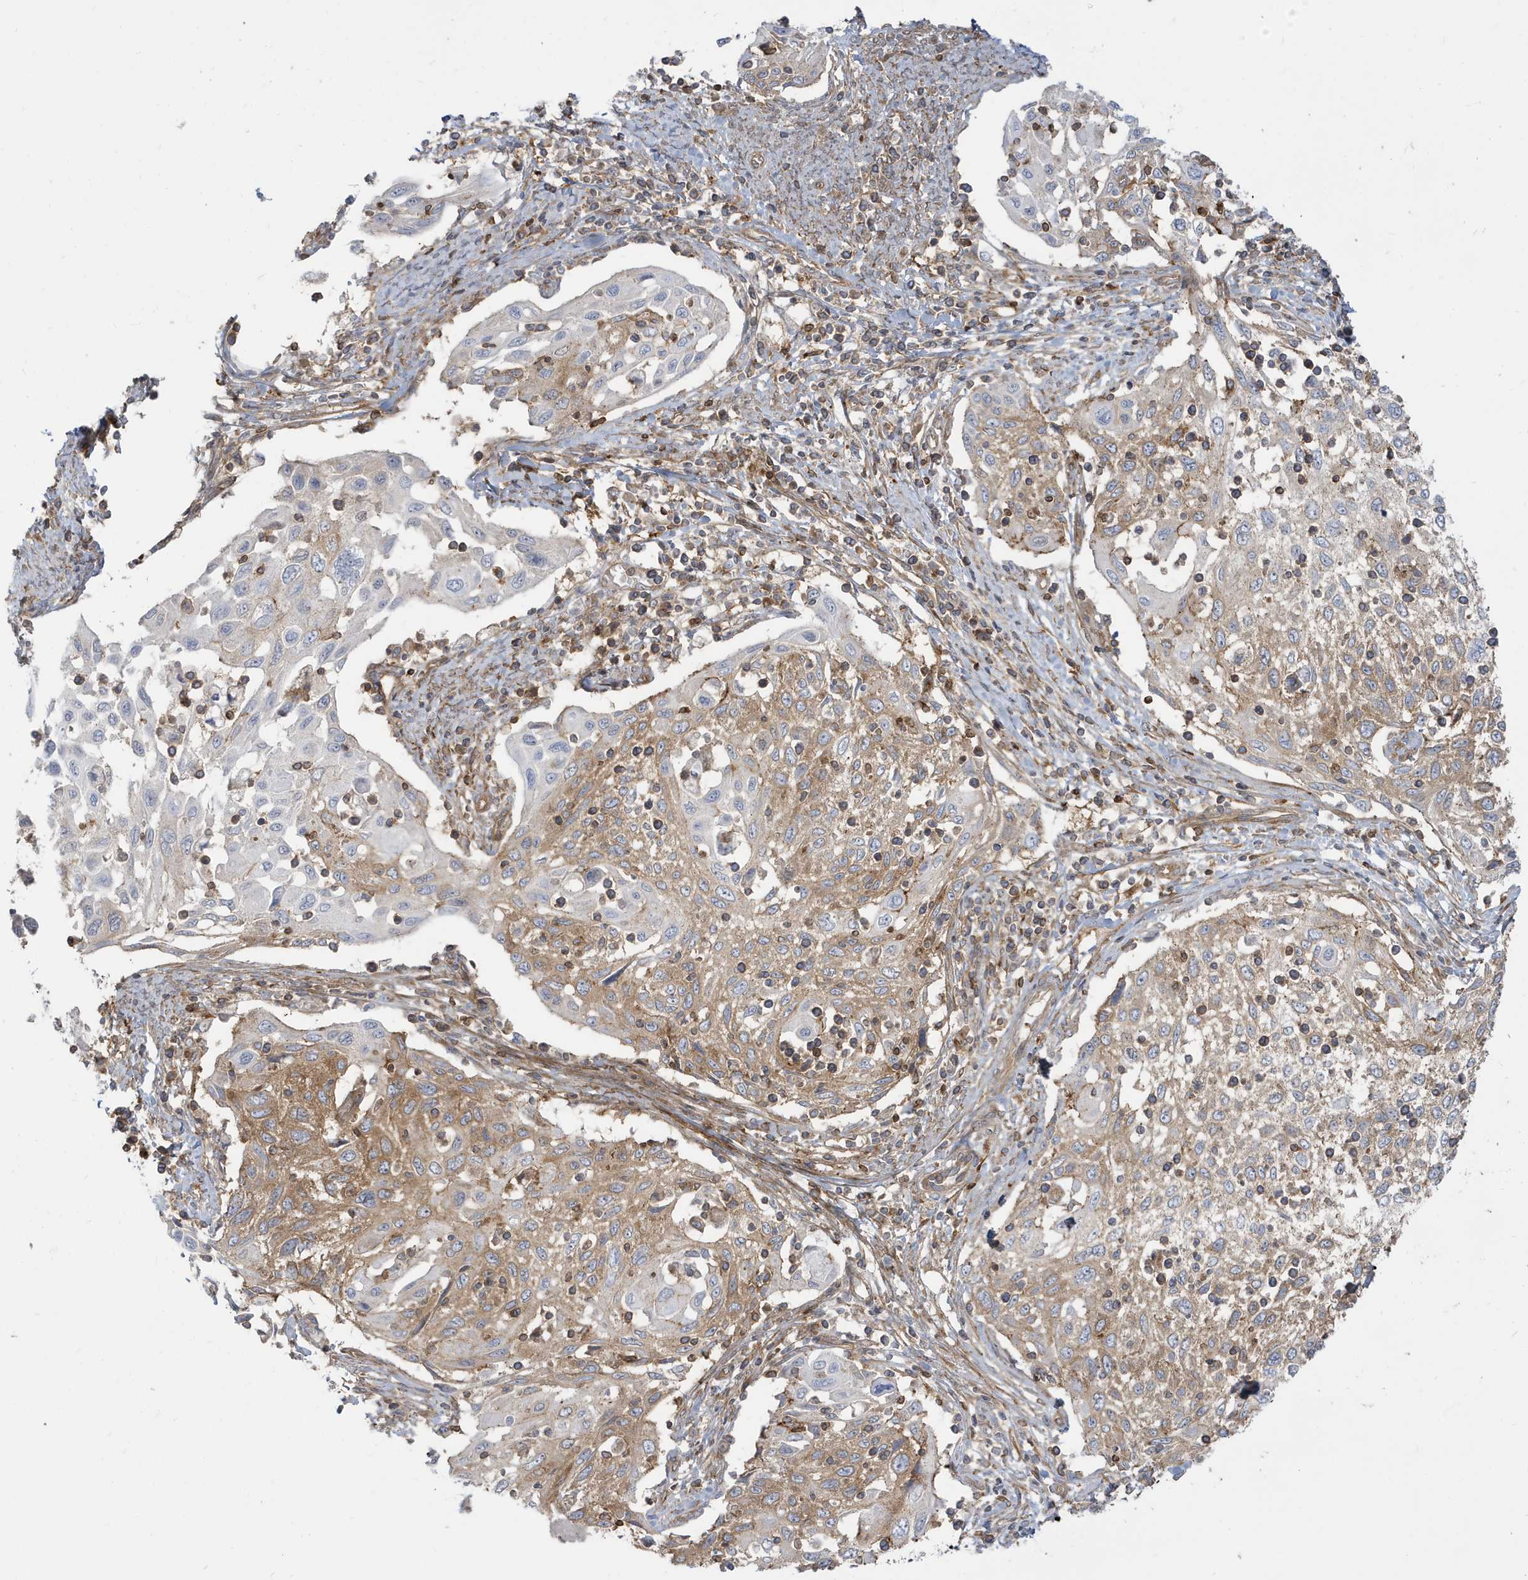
{"staining": {"intensity": "weak", "quantity": "25%-75%", "location": "cytoplasmic/membranous"}, "tissue": "cervical cancer", "cell_type": "Tumor cells", "image_type": "cancer", "snomed": [{"axis": "morphology", "description": "Squamous cell carcinoma, NOS"}, {"axis": "topography", "description": "Cervix"}], "caption": "Cervical cancer (squamous cell carcinoma) stained with a brown dye displays weak cytoplasmic/membranous positive staining in about 25%-75% of tumor cells.", "gene": "STAM", "patient": {"sex": "female", "age": 70}}